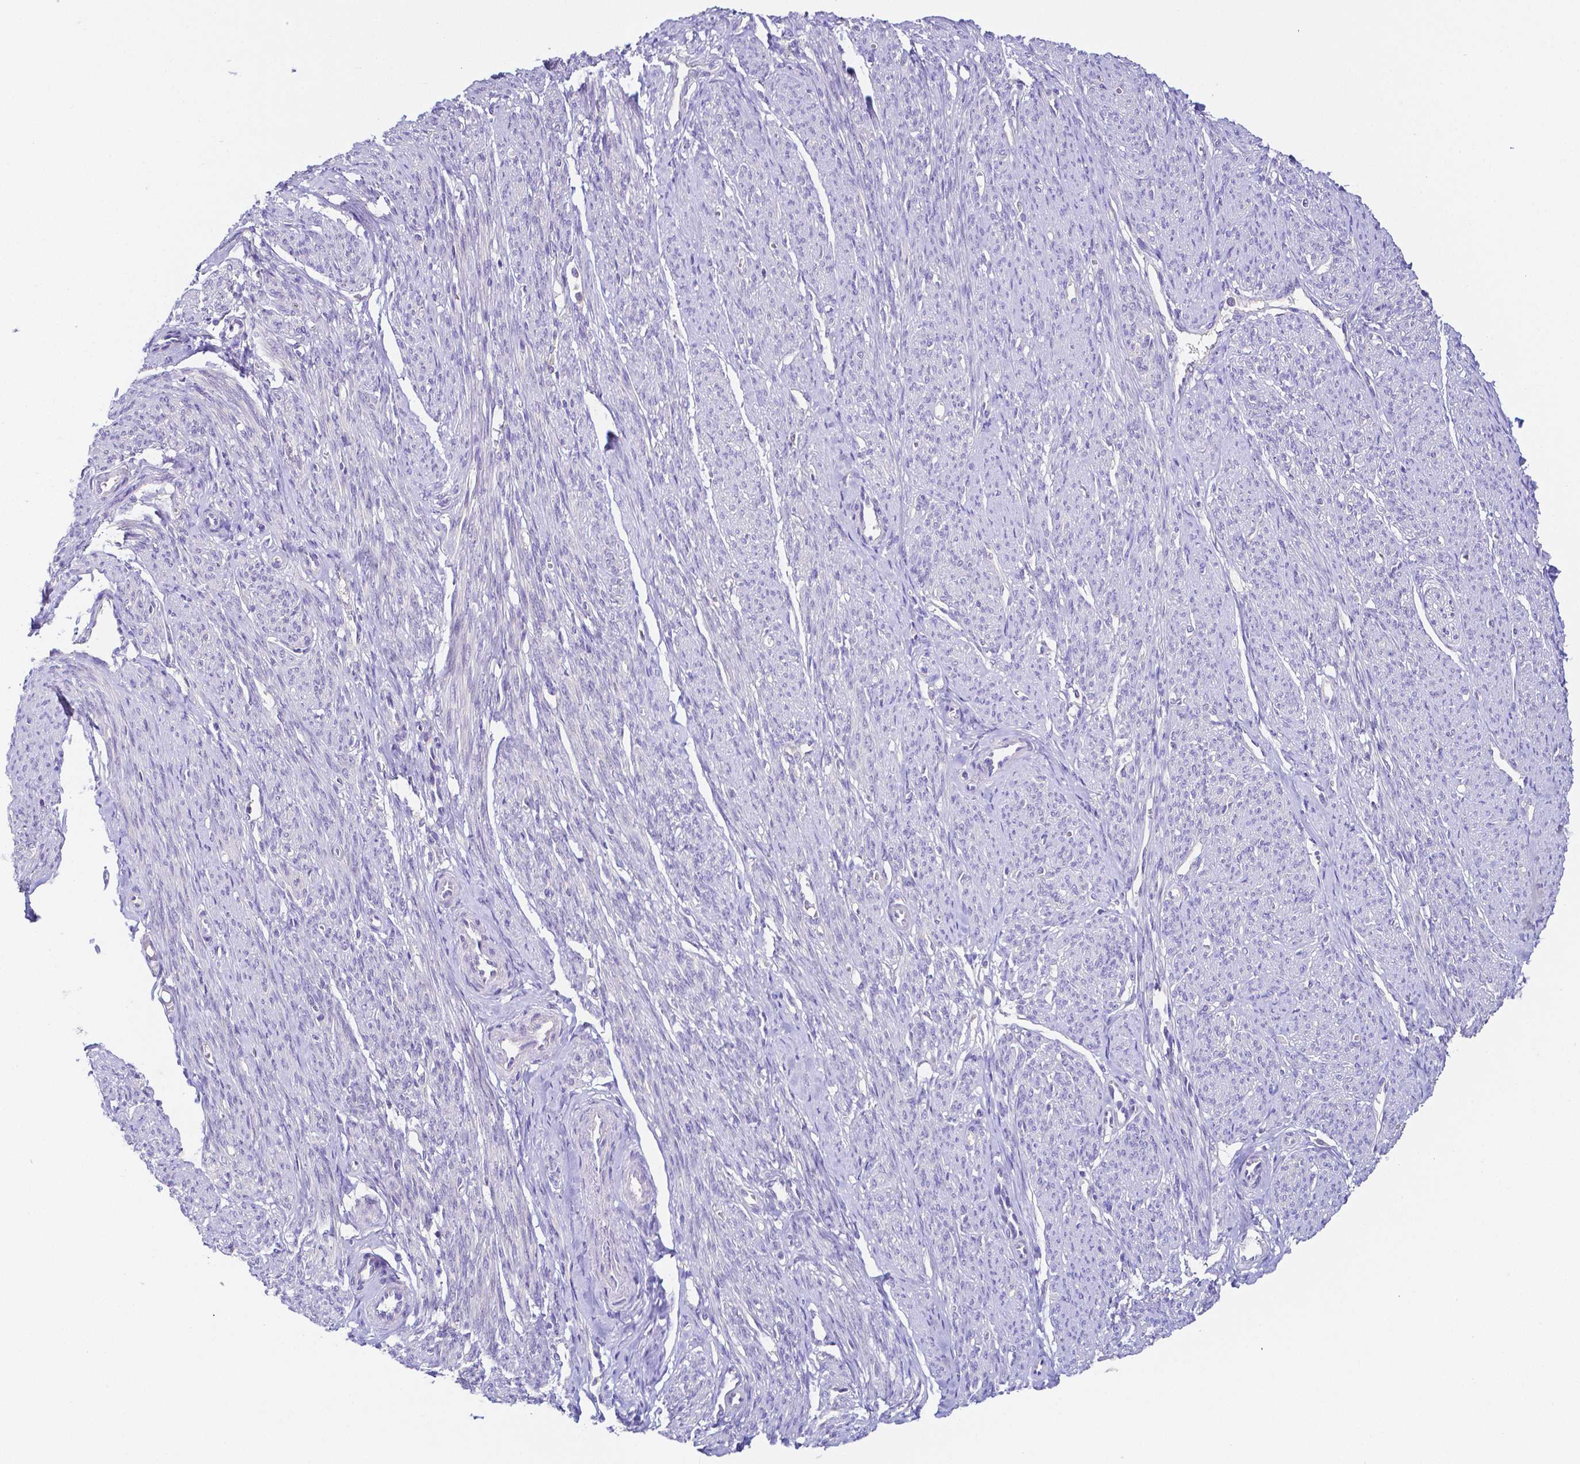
{"staining": {"intensity": "negative", "quantity": "none", "location": "none"}, "tissue": "smooth muscle", "cell_type": "Smooth muscle cells", "image_type": "normal", "snomed": [{"axis": "morphology", "description": "Normal tissue, NOS"}, {"axis": "topography", "description": "Smooth muscle"}], "caption": "Immunohistochemistry (IHC) photomicrograph of benign smooth muscle: smooth muscle stained with DAB (3,3'-diaminobenzidine) displays no significant protein positivity in smooth muscle cells. The staining was performed using DAB (3,3'-diaminobenzidine) to visualize the protein expression in brown, while the nuclei were stained in blue with hematoxylin (Magnification: 20x).", "gene": "PKP3", "patient": {"sex": "female", "age": 65}}